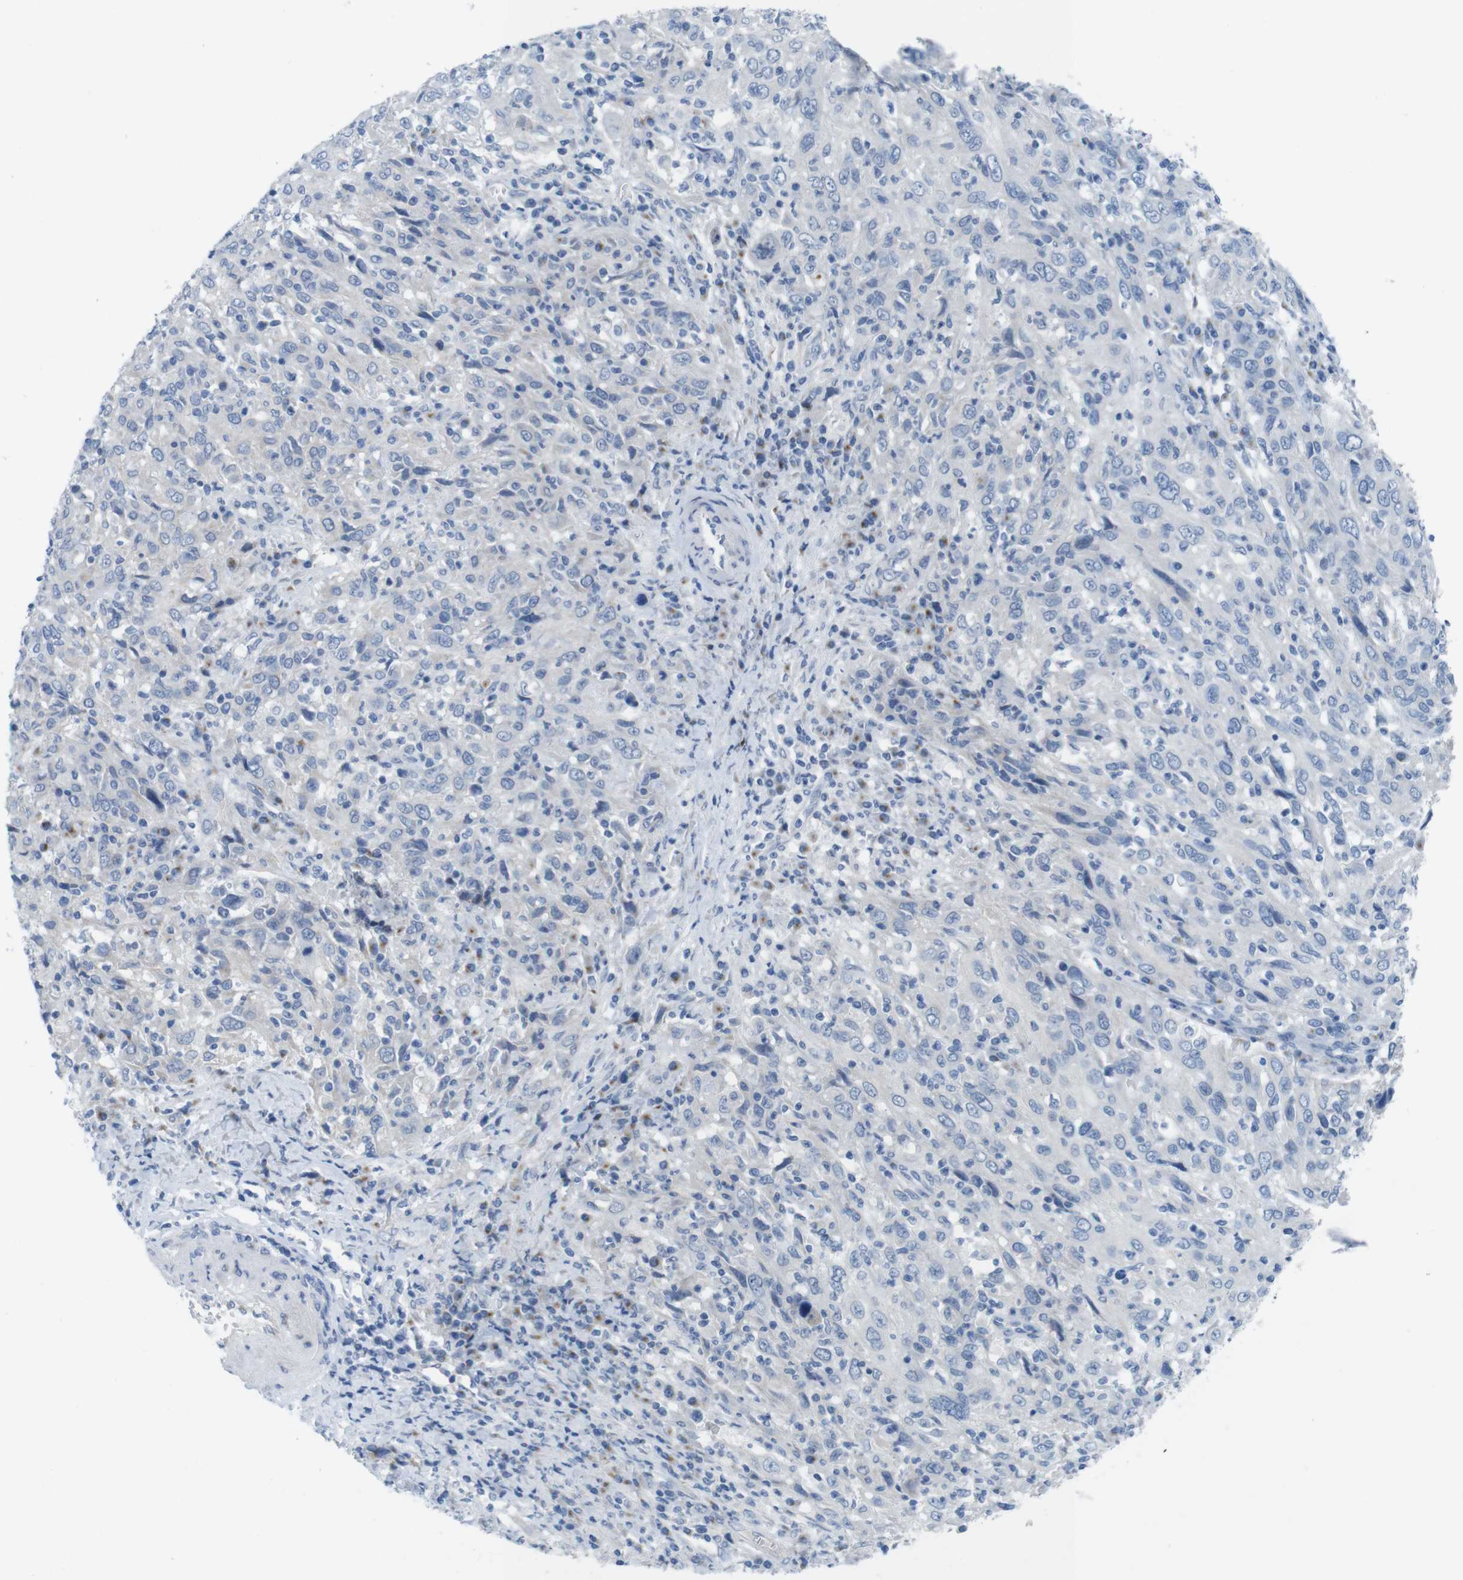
{"staining": {"intensity": "negative", "quantity": "none", "location": "none"}, "tissue": "cervical cancer", "cell_type": "Tumor cells", "image_type": "cancer", "snomed": [{"axis": "morphology", "description": "Squamous cell carcinoma, NOS"}, {"axis": "topography", "description": "Cervix"}], "caption": "Immunohistochemistry of cervical cancer (squamous cell carcinoma) shows no staining in tumor cells.", "gene": "GOLGA2", "patient": {"sex": "female", "age": 46}}